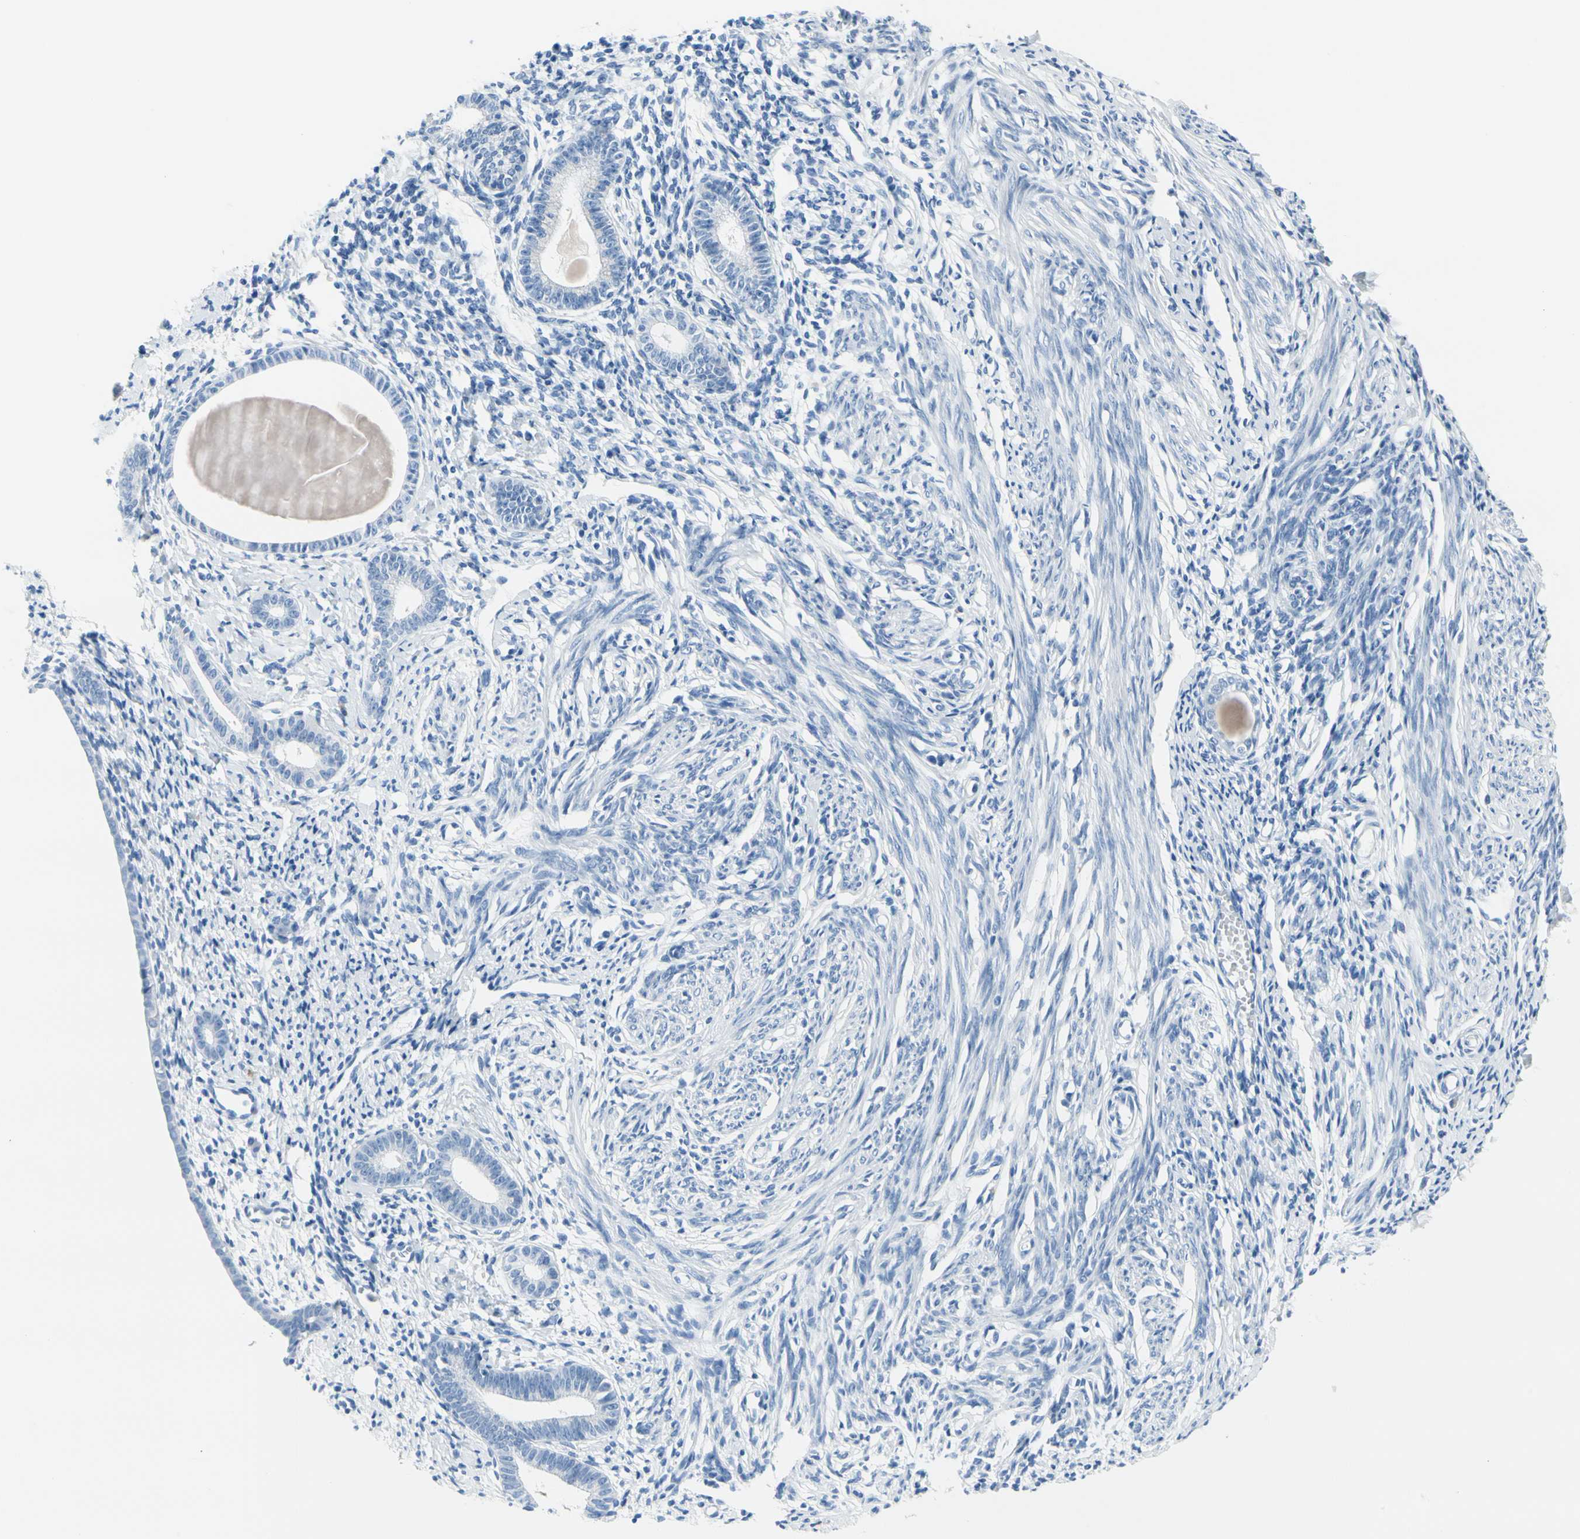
{"staining": {"intensity": "negative", "quantity": "none", "location": "none"}, "tissue": "endometrium", "cell_type": "Cells in endometrial stroma", "image_type": "normal", "snomed": [{"axis": "morphology", "description": "Normal tissue, NOS"}, {"axis": "topography", "description": "Endometrium"}], "caption": "This is a micrograph of IHC staining of unremarkable endometrium, which shows no positivity in cells in endometrial stroma. Brightfield microscopy of immunohistochemistry stained with DAB (3,3'-diaminobenzidine) (brown) and hematoxylin (blue), captured at high magnification.", "gene": "TPO", "patient": {"sex": "female", "age": 71}}